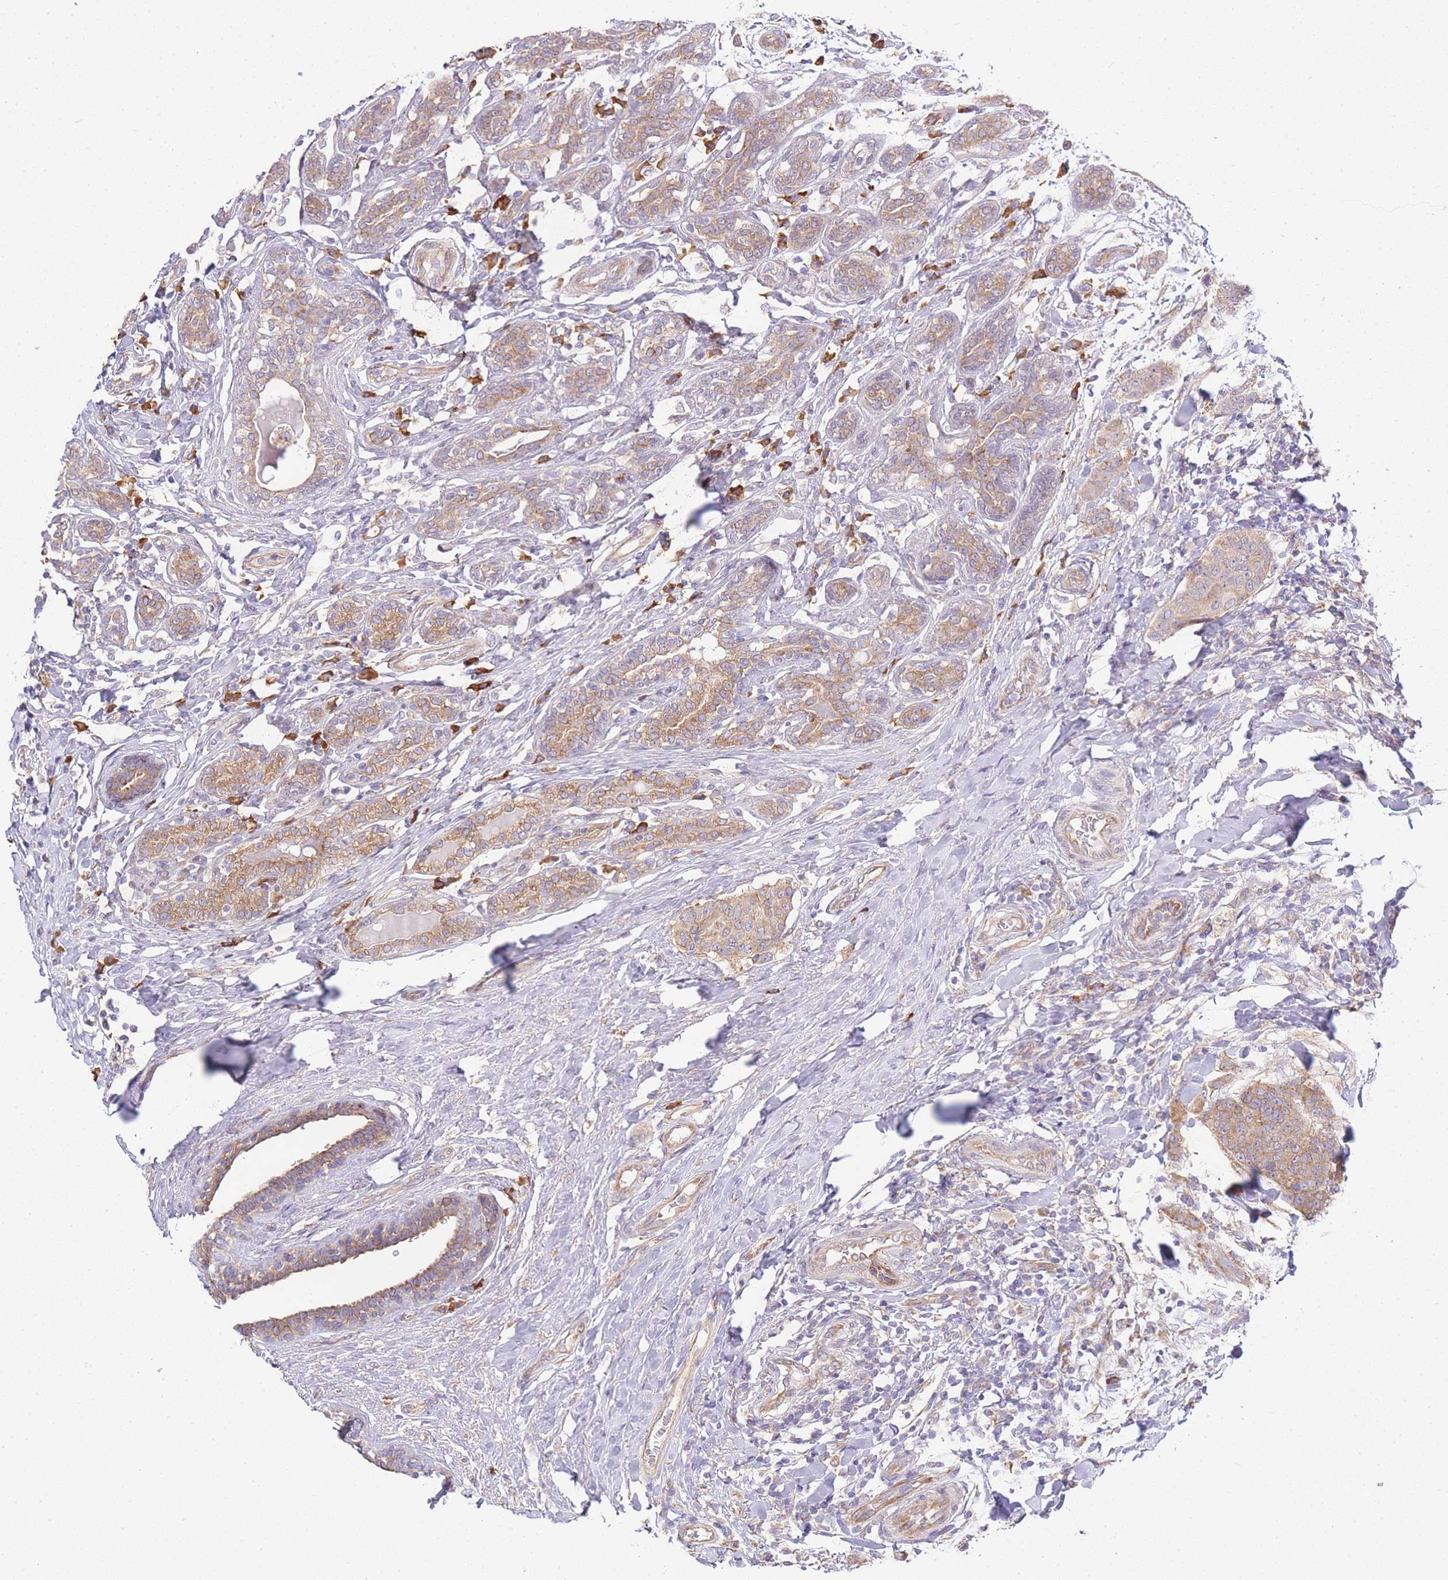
{"staining": {"intensity": "moderate", "quantity": ">75%", "location": "cytoplasmic/membranous"}, "tissue": "breast cancer", "cell_type": "Tumor cells", "image_type": "cancer", "snomed": [{"axis": "morphology", "description": "Duct carcinoma"}, {"axis": "topography", "description": "Breast"}], "caption": "Intraductal carcinoma (breast) tissue exhibits moderate cytoplasmic/membranous staining in approximately >75% of tumor cells, visualized by immunohistochemistry.", "gene": "BEX1", "patient": {"sex": "female", "age": 40}}